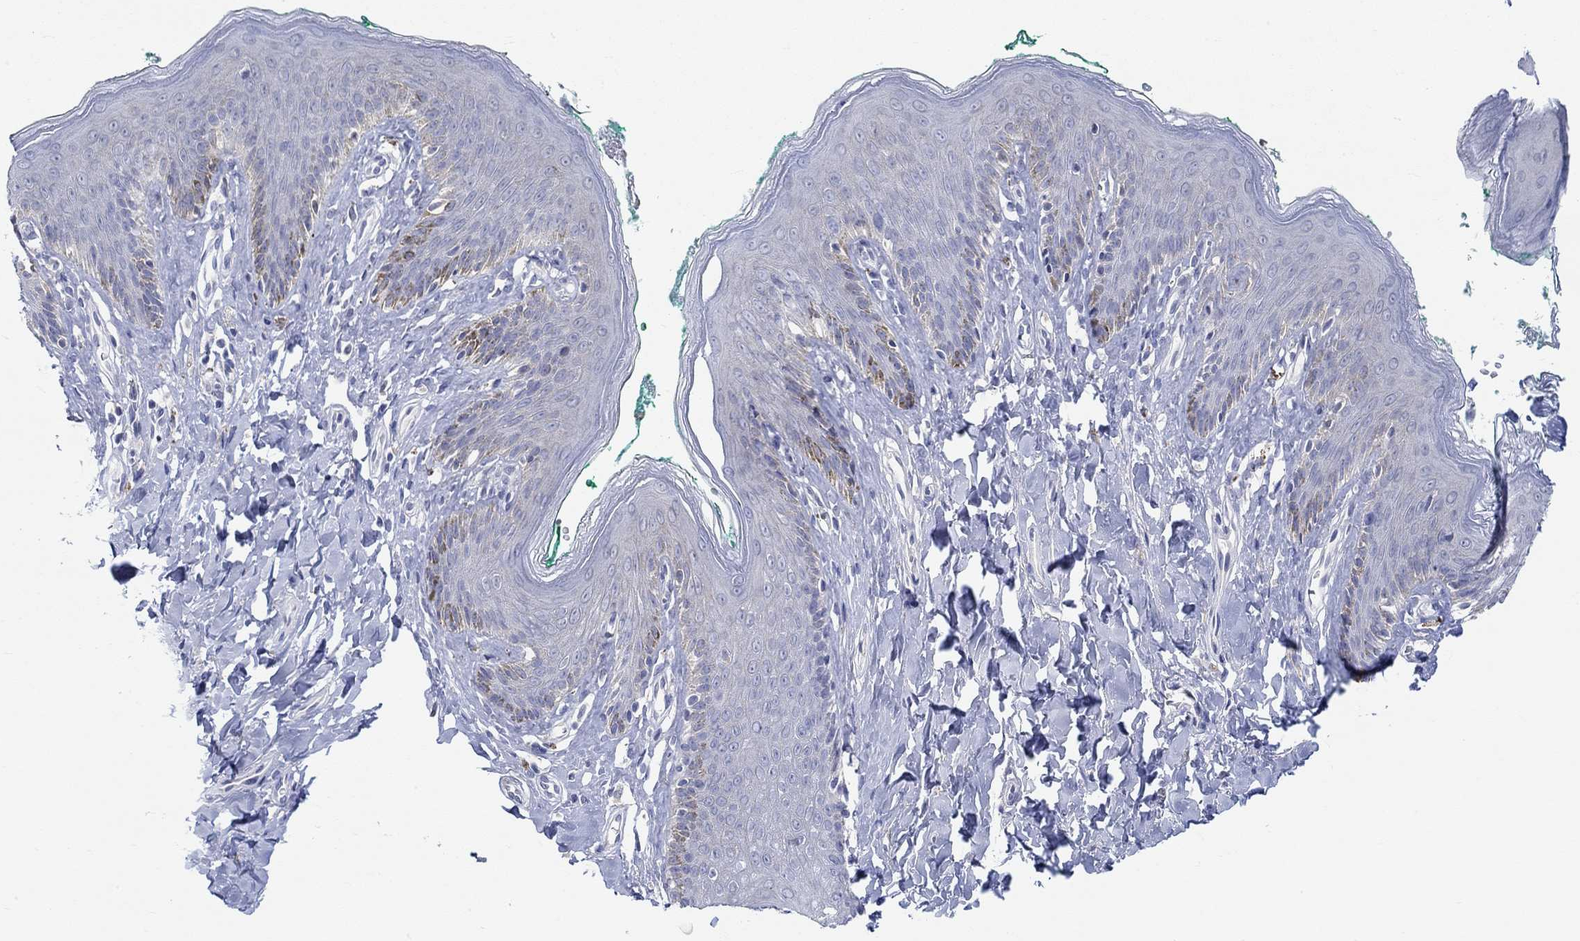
{"staining": {"intensity": "negative", "quantity": "none", "location": "none"}, "tissue": "skin", "cell_type": "Epidermal cells", "image_type": "normal", "snomed": [{"axis": "morphology", "description": "Normal tissue, NOS"}, {"axis": "topography", "description": "Vulva"}], "caption": "Immunohistochemical staining of unremarkable human skin reveals no significant staining in epidermal cells. (Brightfield microscopy of DAB immunohistochemistry (IHC) at high magnification).", "gene": "NAV3", "patient": {"sex": "female", "age": 66}}